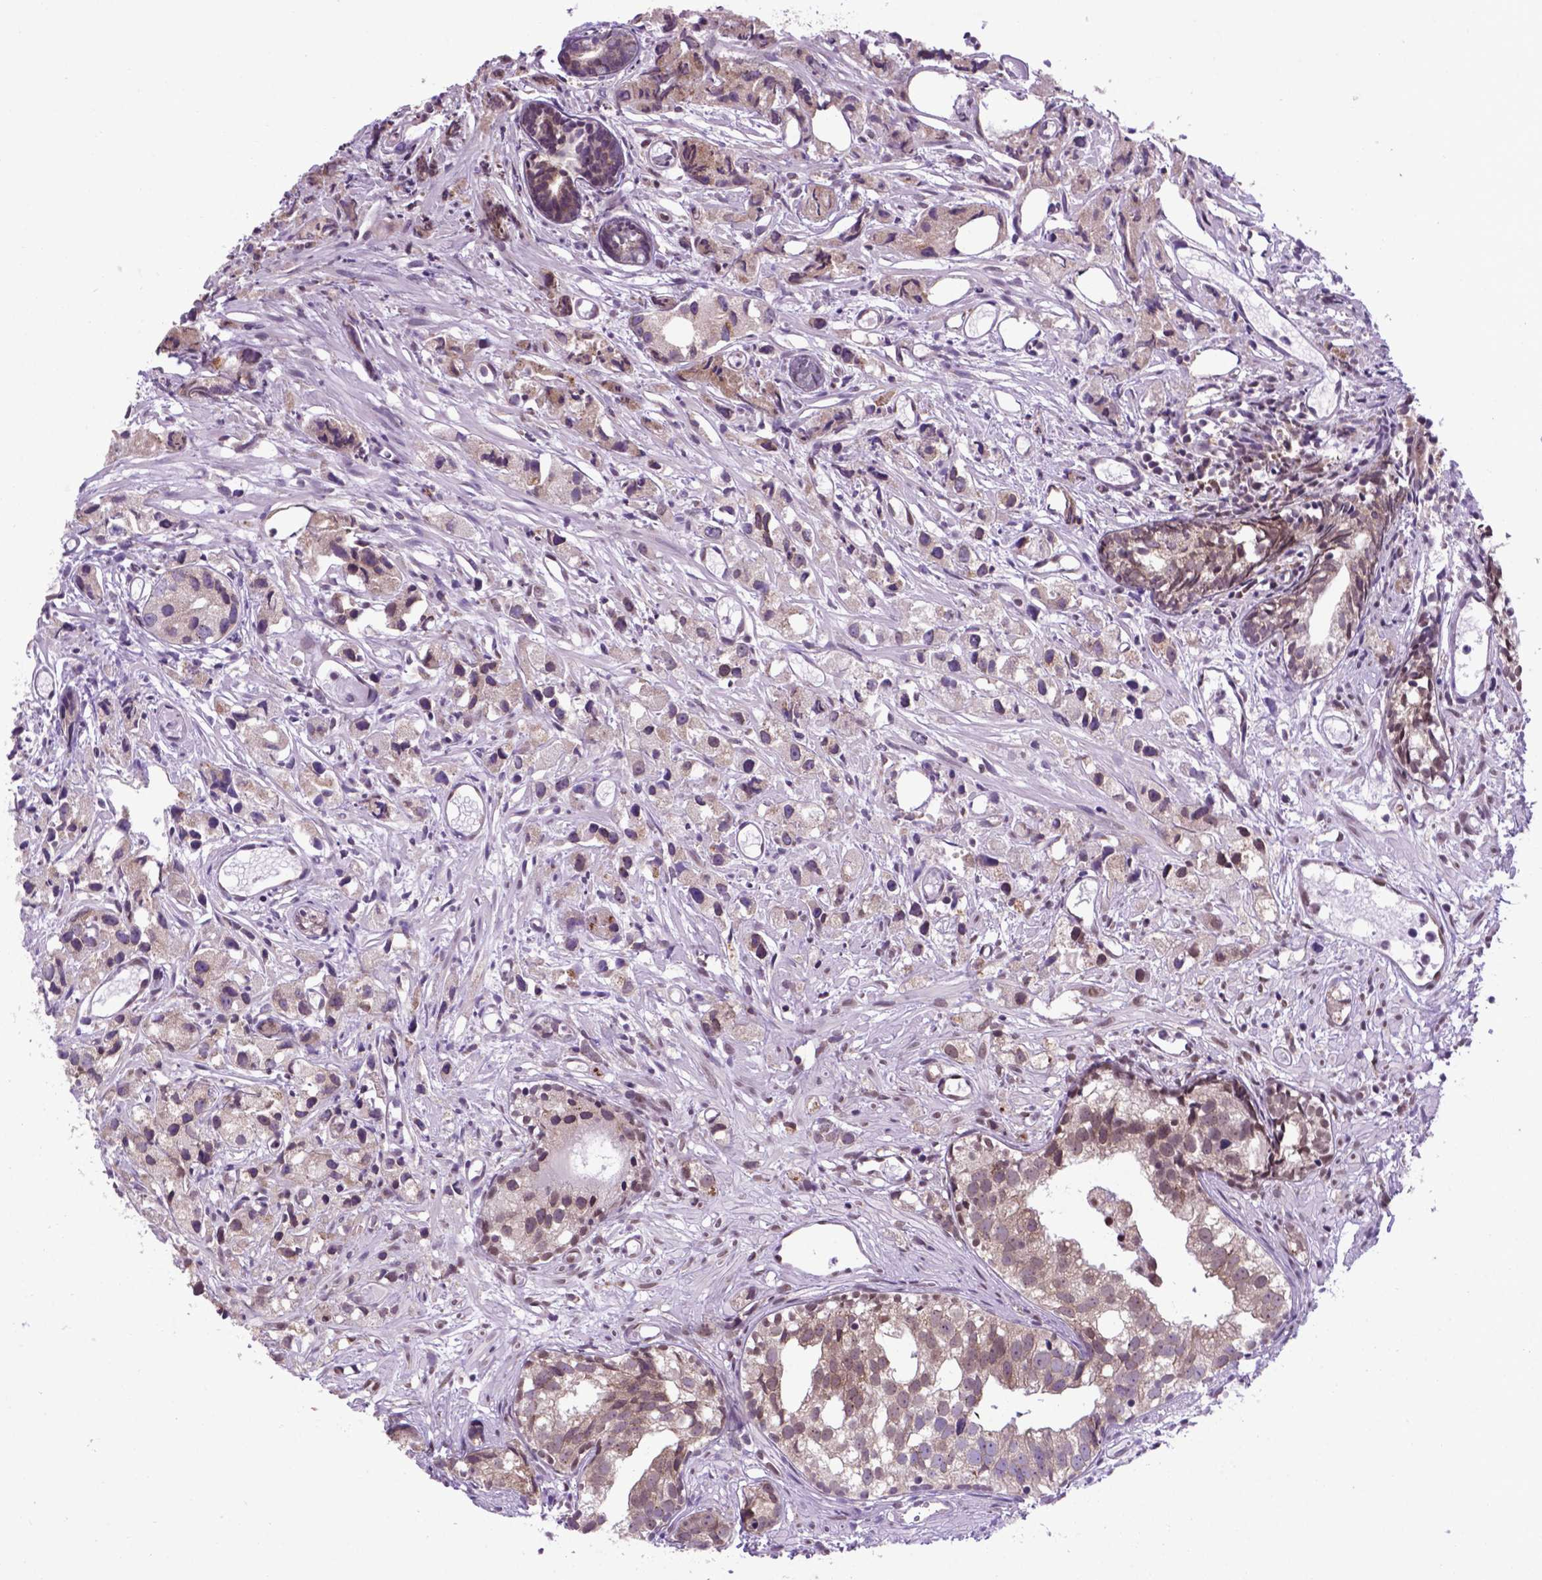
{"staining": {"intensity": "moderate", "quantity": "25%-75%", "location": "cytoplasmic/membranous,nuclear"}, "tissue": "prostate cancer", "cell_type": "Tumor cells", "image_type": "cancer", "snomed": [{"axis": "morphology", "description": "Adenocarcinoma, High grade"}, {"axis": "topography", "description": "Prostate"}], "caption": "IHC image of prostate cancer (adenocarcinoma (high-grade)) stained for a protein (brown), which exhibits medium levels of moderate cytoplasmic/membranous and nuclear expression in approximately 25%-75% of tumor cells.", "gene": "WDR83OS", "patient": {"sex": "male", "age": 68}}